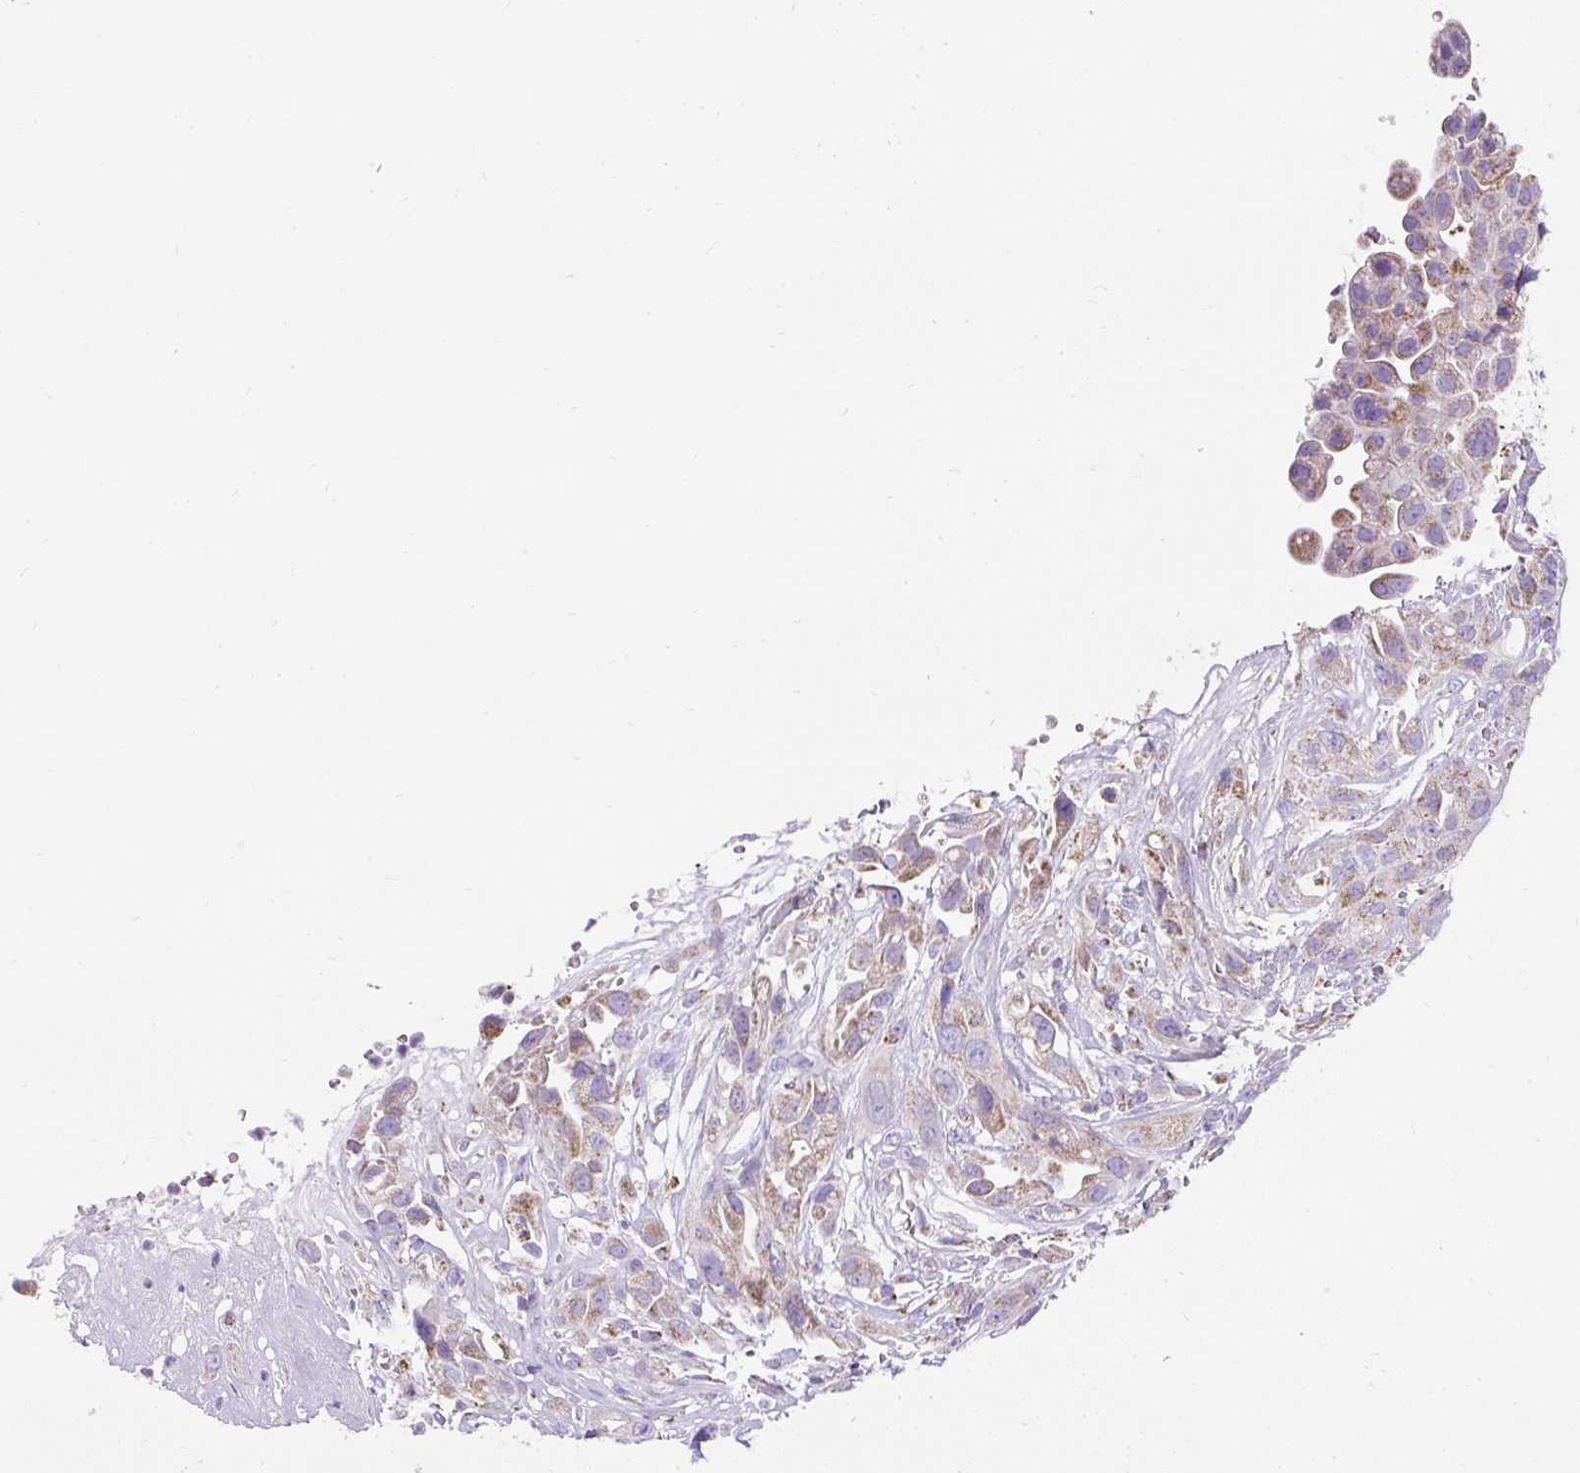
{"staining": {"intensity": "weak", "quantity": ">75%", "location": "cytoplasmic/membranous"}, "tissue": "pancreatic cancer", "cell_type": "Tumor cells", "image_type": "cancer", "snomed": [{"axis": "morphology", "description": "Adenocarcinoma, NOS"}, {"axis": "topography", "description": "Pancreas"}], "caption": "Brown immunohistochemical staining in human pancreatic adenocarcinoma demonstrates weak cytoplasmic/membranous positivity in about >75% of tumor cells.", "gene": "DAAM2", "patient": {"sex": "male", "age": 44}}